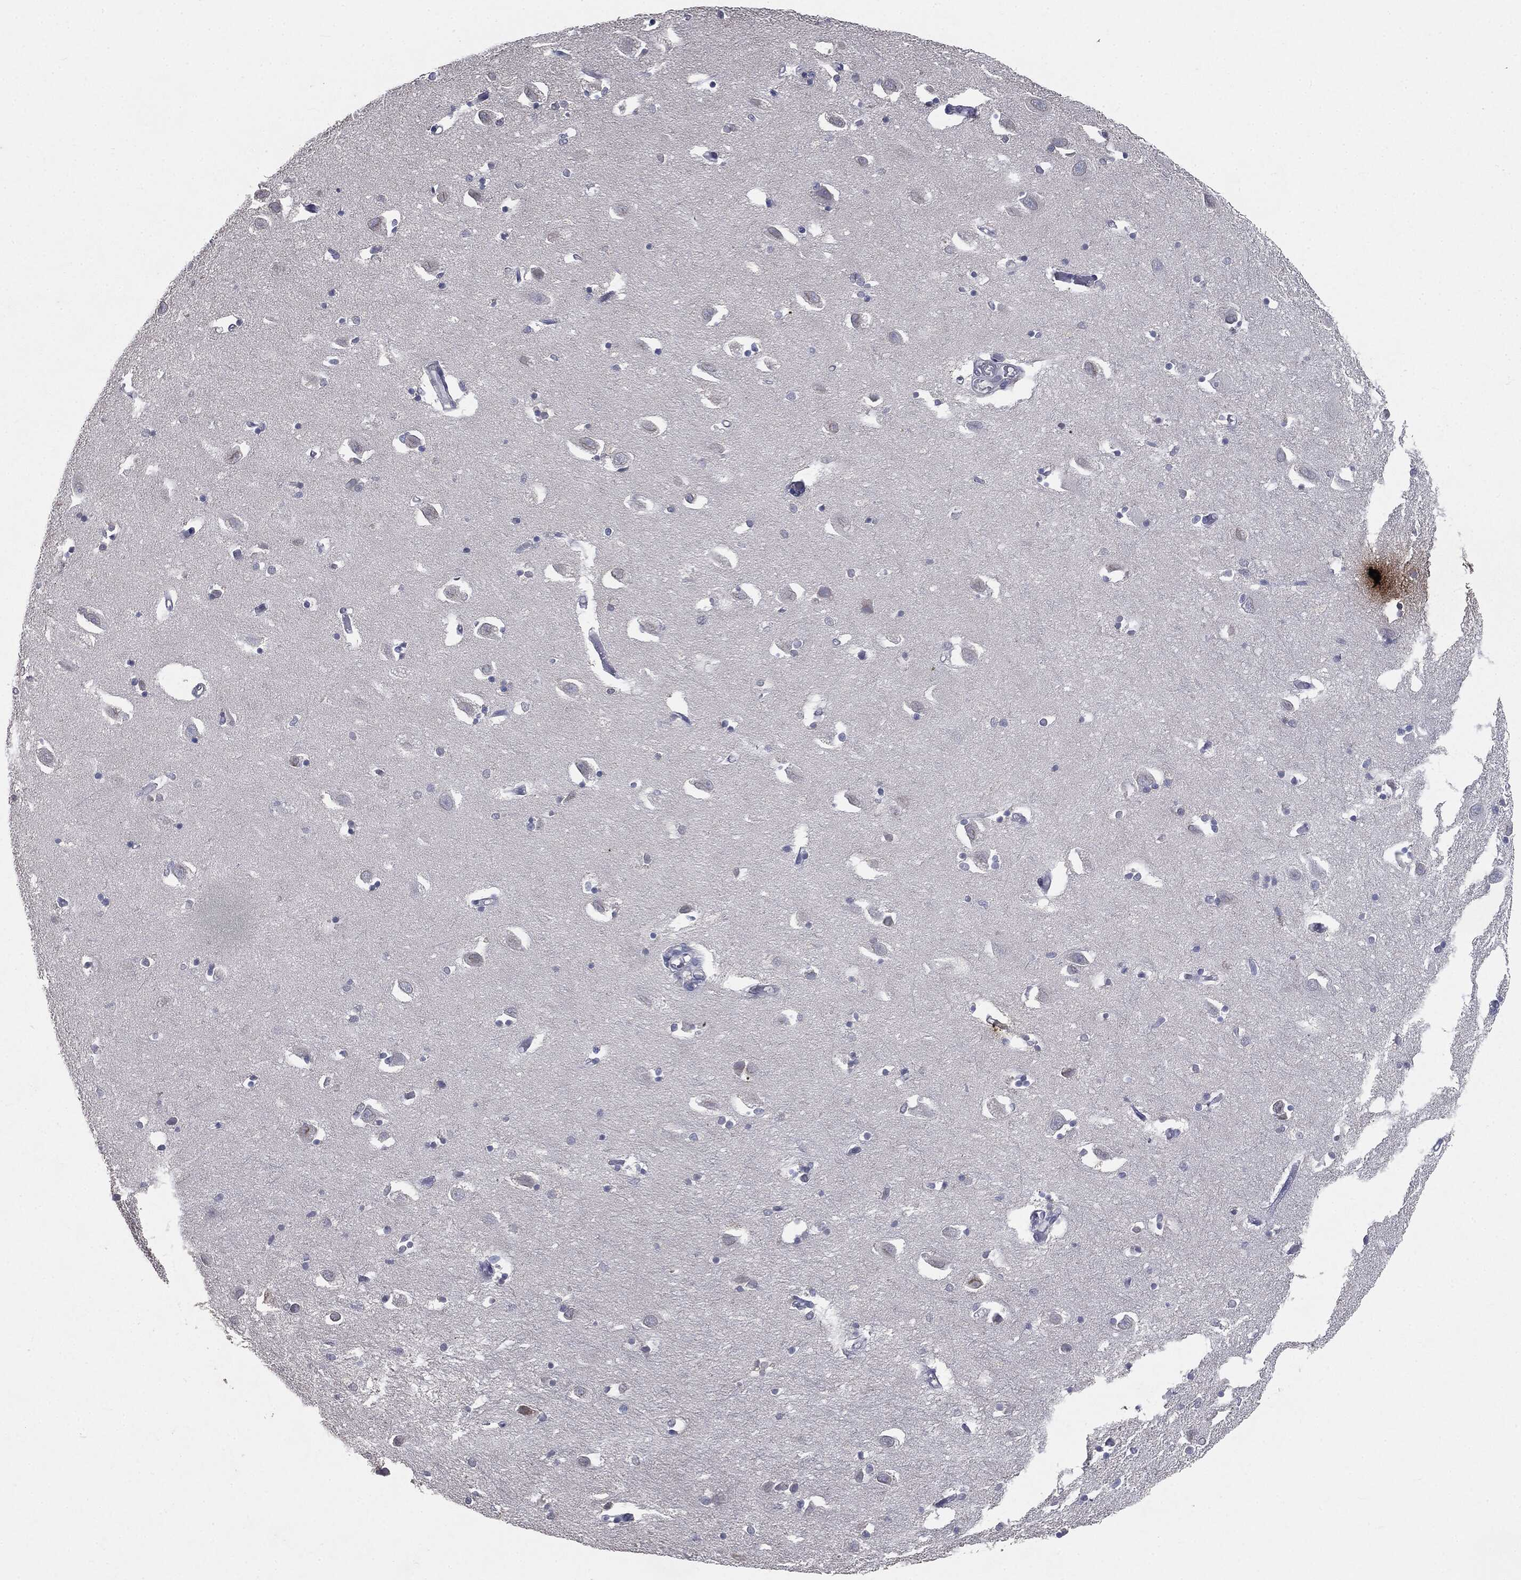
{"staining": {"intensity": "negative", "quantity": "none", "location": "none"}, "tissue": "hippocampus", "cell_type": "Glial cells", "image_type": "normal", "snomed": [{"axis": "morphology", "description": "Normal tissue, NOS"}, {"axis": "topography", "description": "Lateral ventricle wall"}, {"axis": "topography", "description": "Hippocampus"}], "caption": "A high-resolution image shows immunohistochemistry (IHC) staining of normal hippocampus, which demonstrates no significant staining in glial cells.", "gene": "SLC2A2", "patient": {"sex": "female", "age": 63}}